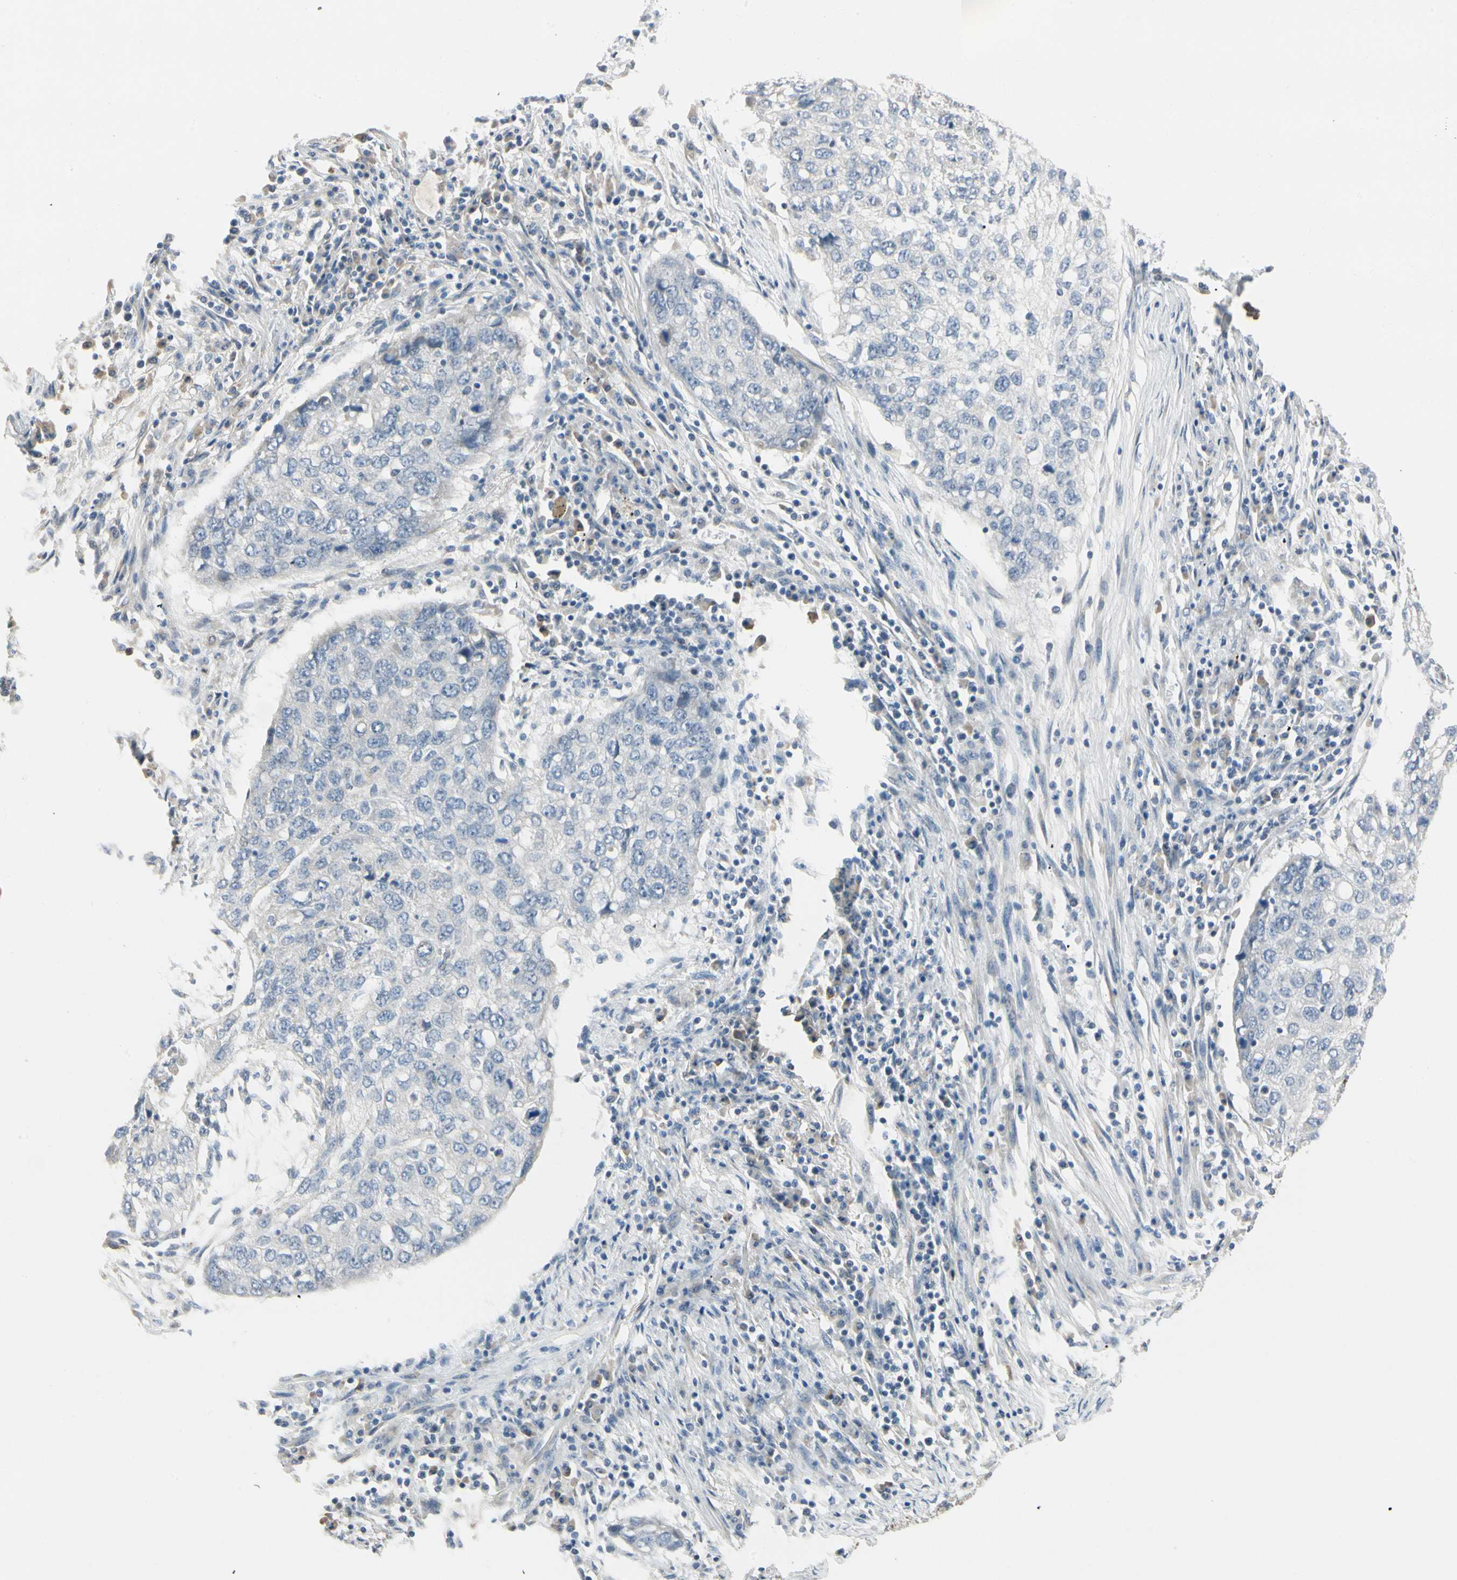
{"staining": {"intensity": "negative", "quantity": "none", "location": "none"}, "tissue": "lung cancer", "cell_type": "Tumor cells", "image_type": "cancer", "snomed": [{"axis": "morphology", "description": "Squamous cell carcinoma, NOS"}, {"axis": "topography", "description": "Lung"}], "caption": "This is an IHC micrograph of human lung cancer. There is no staining in tumor cells.", "gene": "SPINK4", "patient": {"sex": "female", "age": 63}}